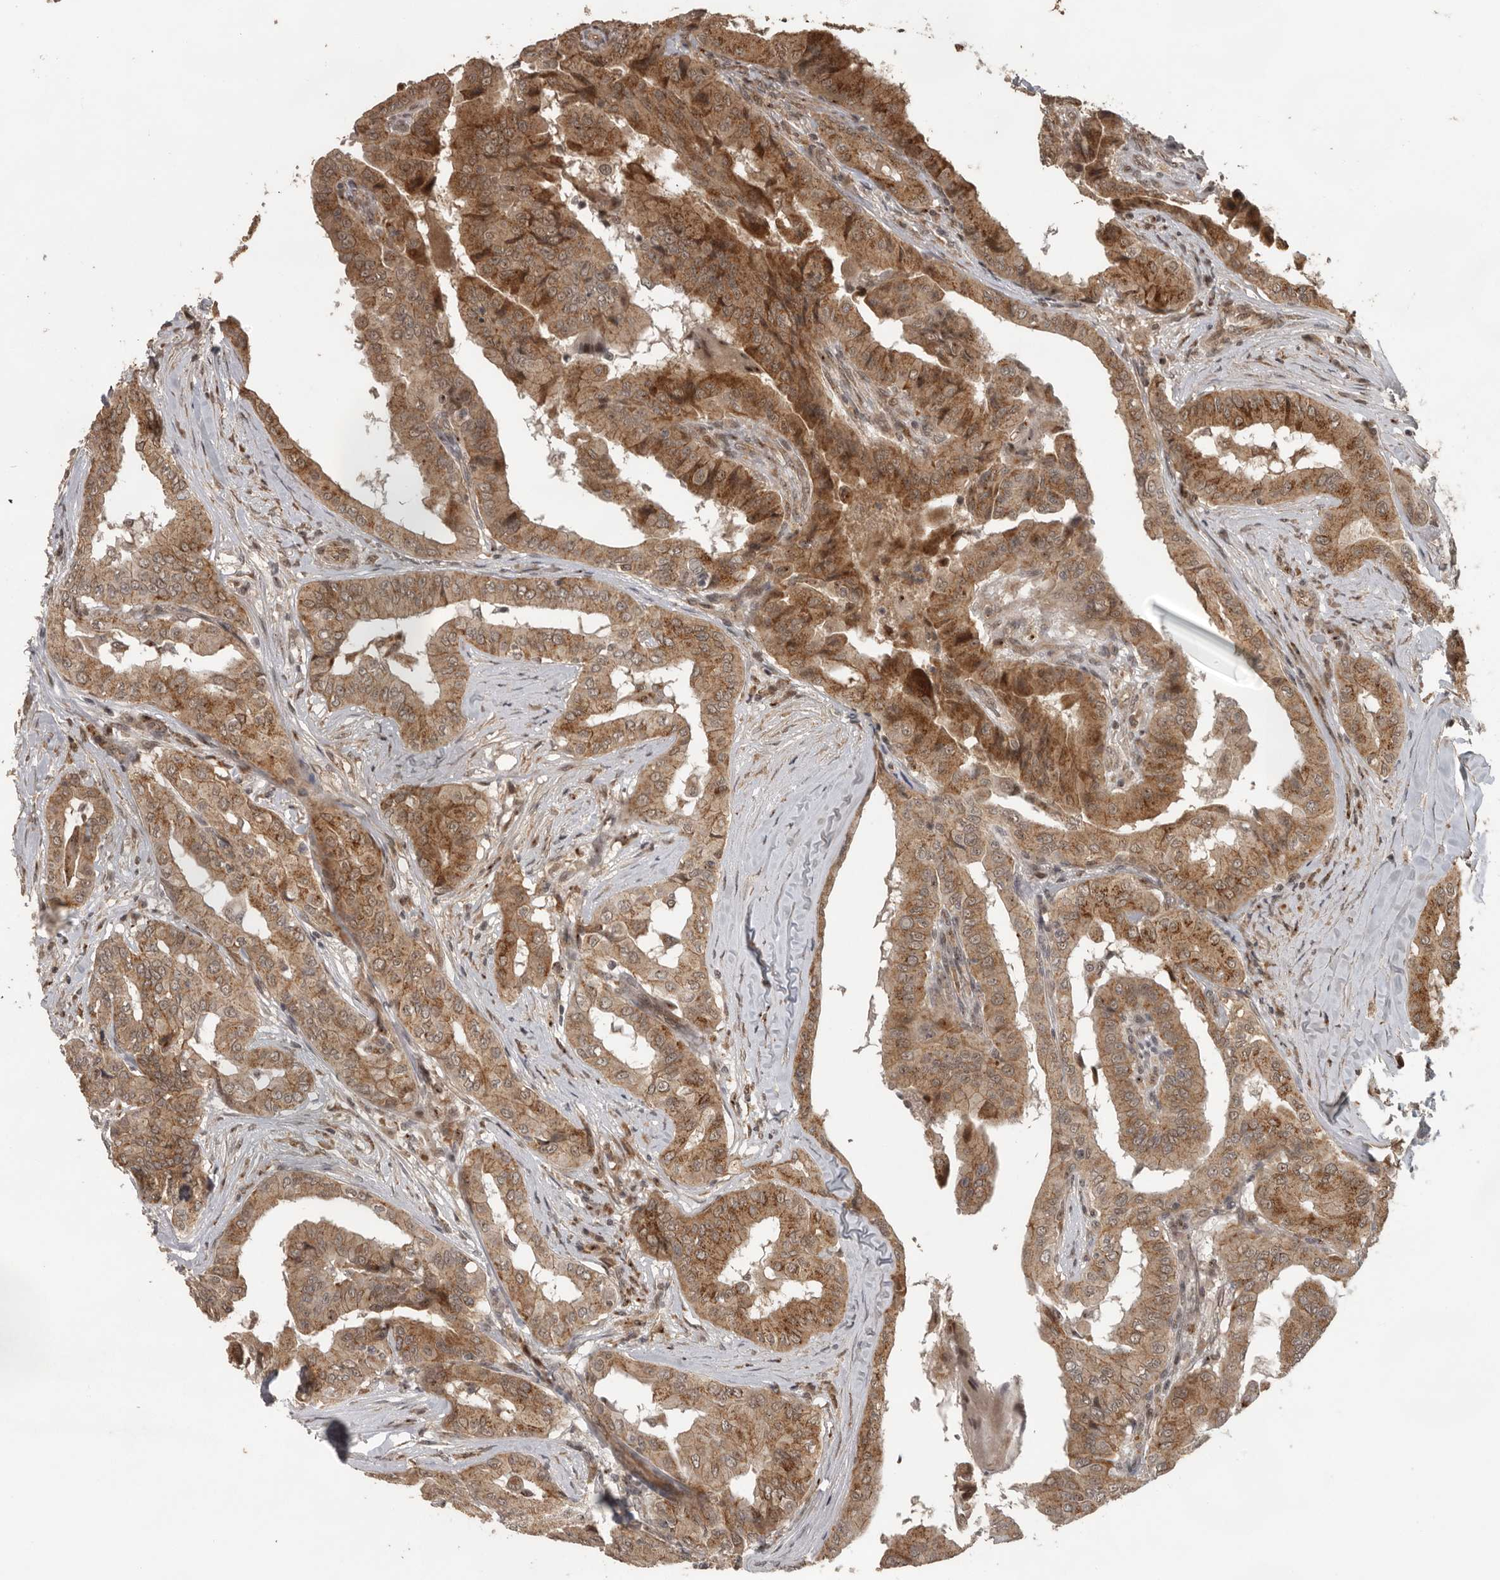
{"staining": {"intensity": "moderate", "quantity": ">75%", "location": "cytoplasmic/membranous,nuclear"}, "tissue": "thyroid cancer", "cell_type": "Tumor cells", "image_type": "cancer", "snomed": [{"axis": "morphology", "description": "Papillary adenocarcinoma, NOS"}, {"axis": "topography", "description": "Thyroid gland"}], "caption": "Protein expression by immunohistochemistry reveals moderate cytoplasmic/membranous and nuclear positivity in about >75% of tumor cells in thyroid papillary adenocarcinoma.", "gene": "CEP350", "patient": {"sex": "male", "age": 33}}